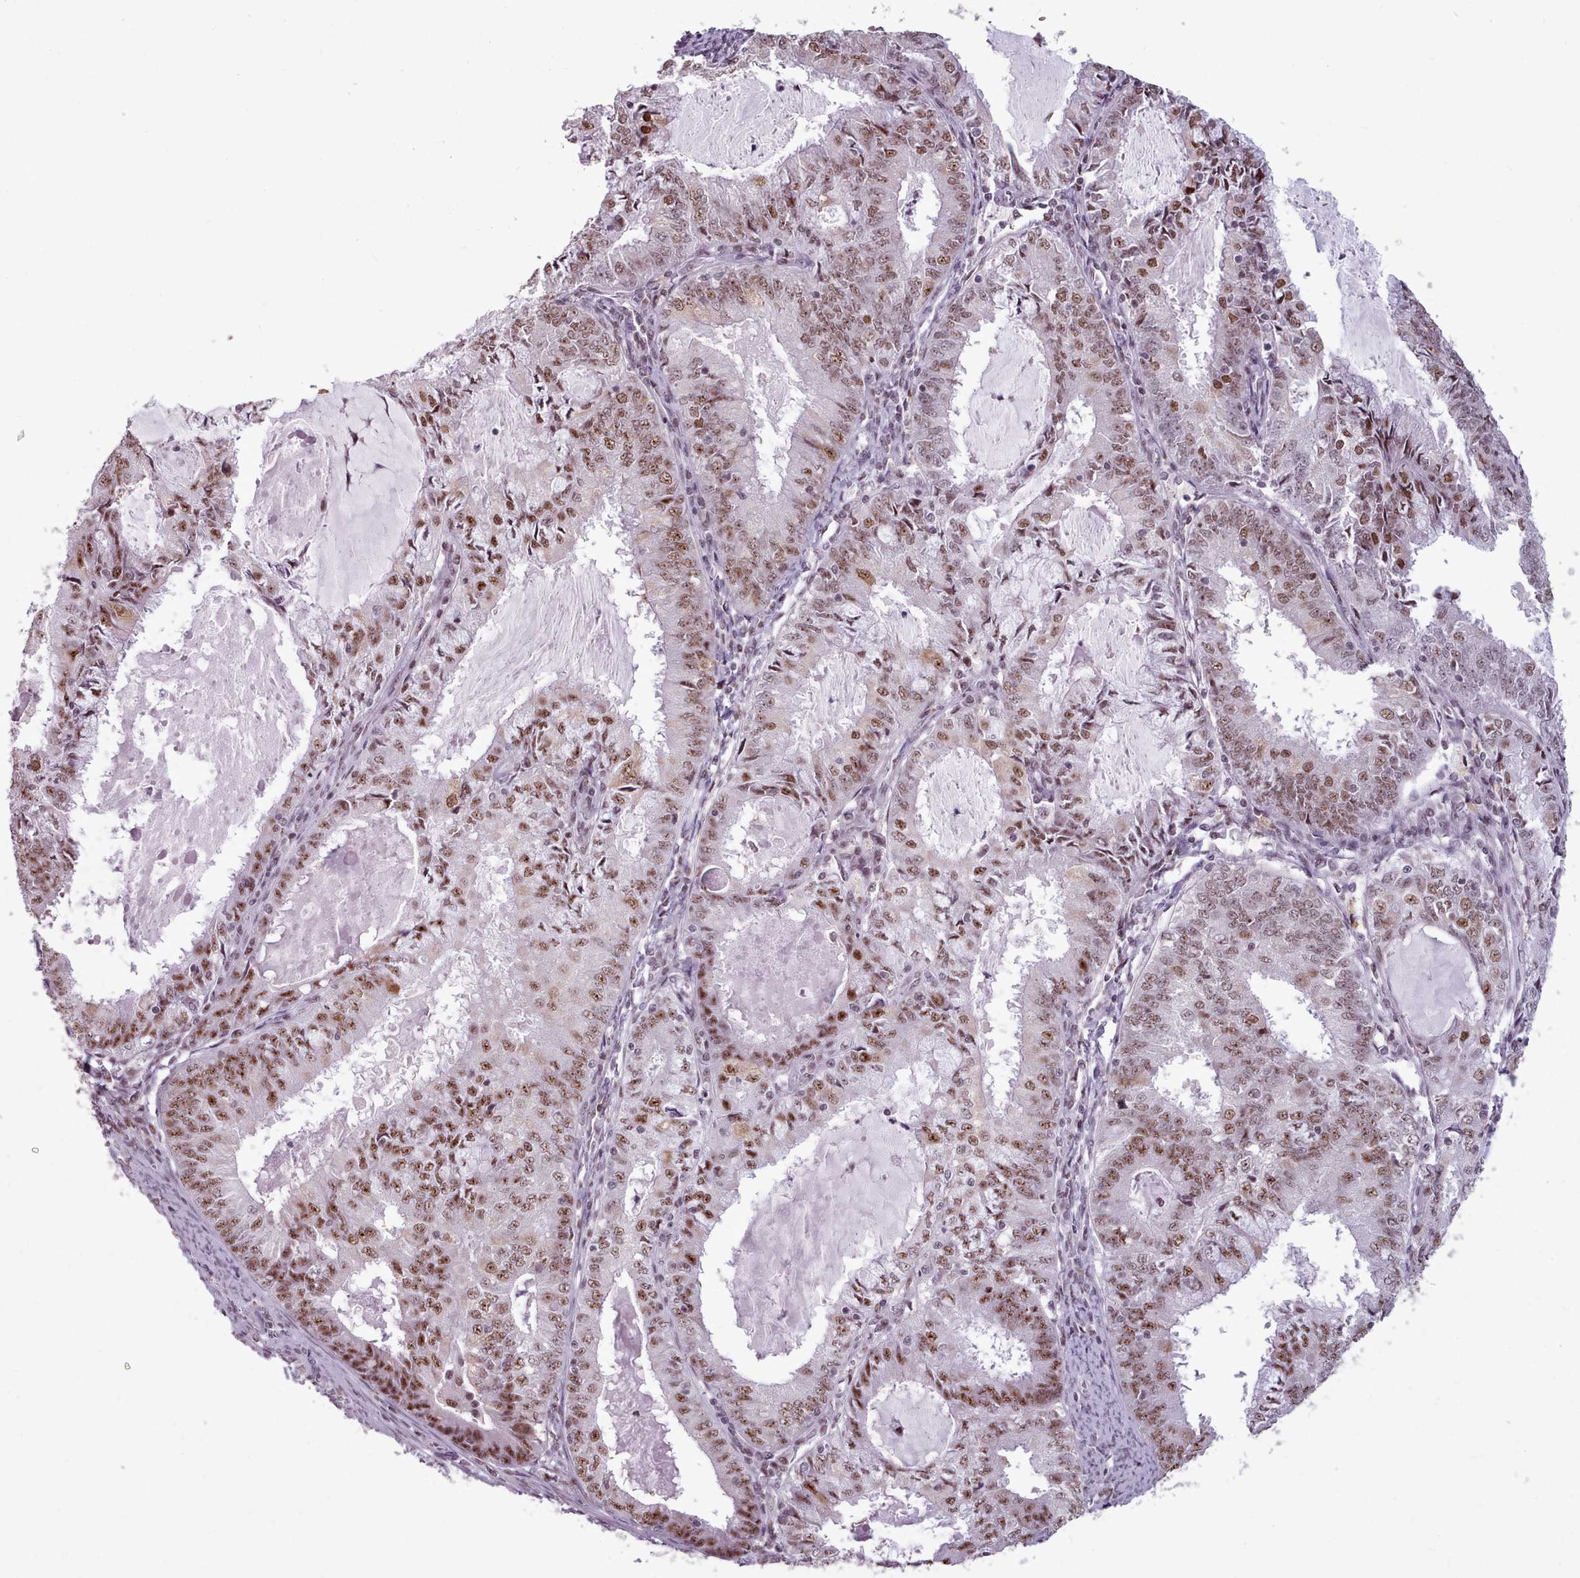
{"staining": {"intensity": "moderate", "quantity": ">75%", "location": "nuclear"}, "tissue": "endometrial cancer", "cell_type": "Tumor cells", "image_type": "cancer", "snomed": [{"axis": "morphology", "description": "Adenocarcinoma, NOS"}, {"axis": "topography", "description": "Endometrium"}], "caption": "Immunohistochemistry micrograph of human endometrial cancer stained for a protein (brown), which reveals medium levels of moderate nuclear staining in about >75% of tumor cells.", "gene": "SRRM1", "patient": {"sex": "female", "age": 57}}